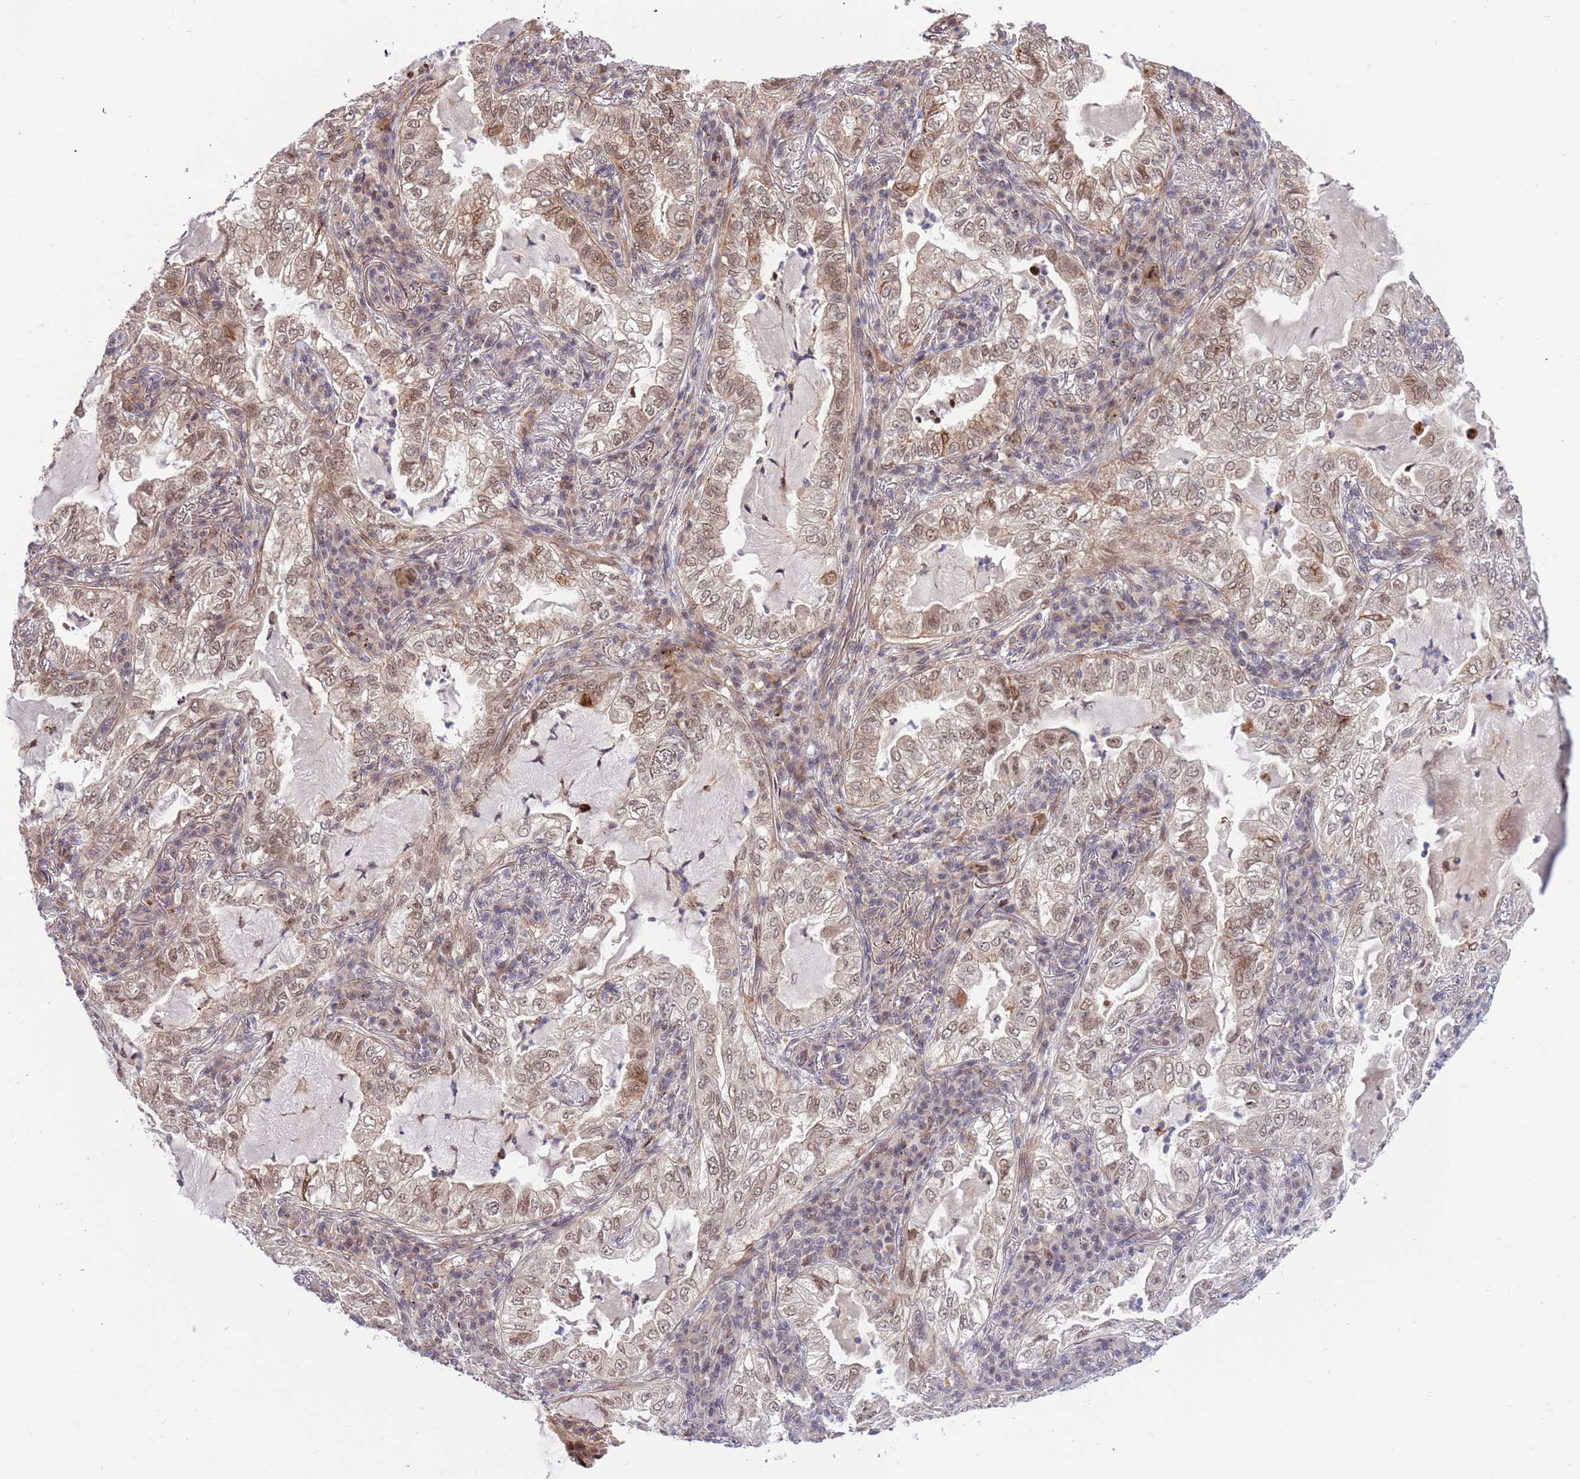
{"staining": {"intensity": "weak", "quantity": ">75%", "location": "nuclear"}, "tissue": "lung cancer", "cell_type": "Tumor cells", "image_type": "cancer", "snomed": [{"axis": "morphology", "description": "Adenocarcinoma, NOS"}, {"axis": "topography", "description": "Lung"}], "caption": "Lung adenocarcinoma tissue reveals weak nuclear staining in about >75% of tumor cells", "gene": "HAUS3", "patient": {"sex": "female", "age": 73}}